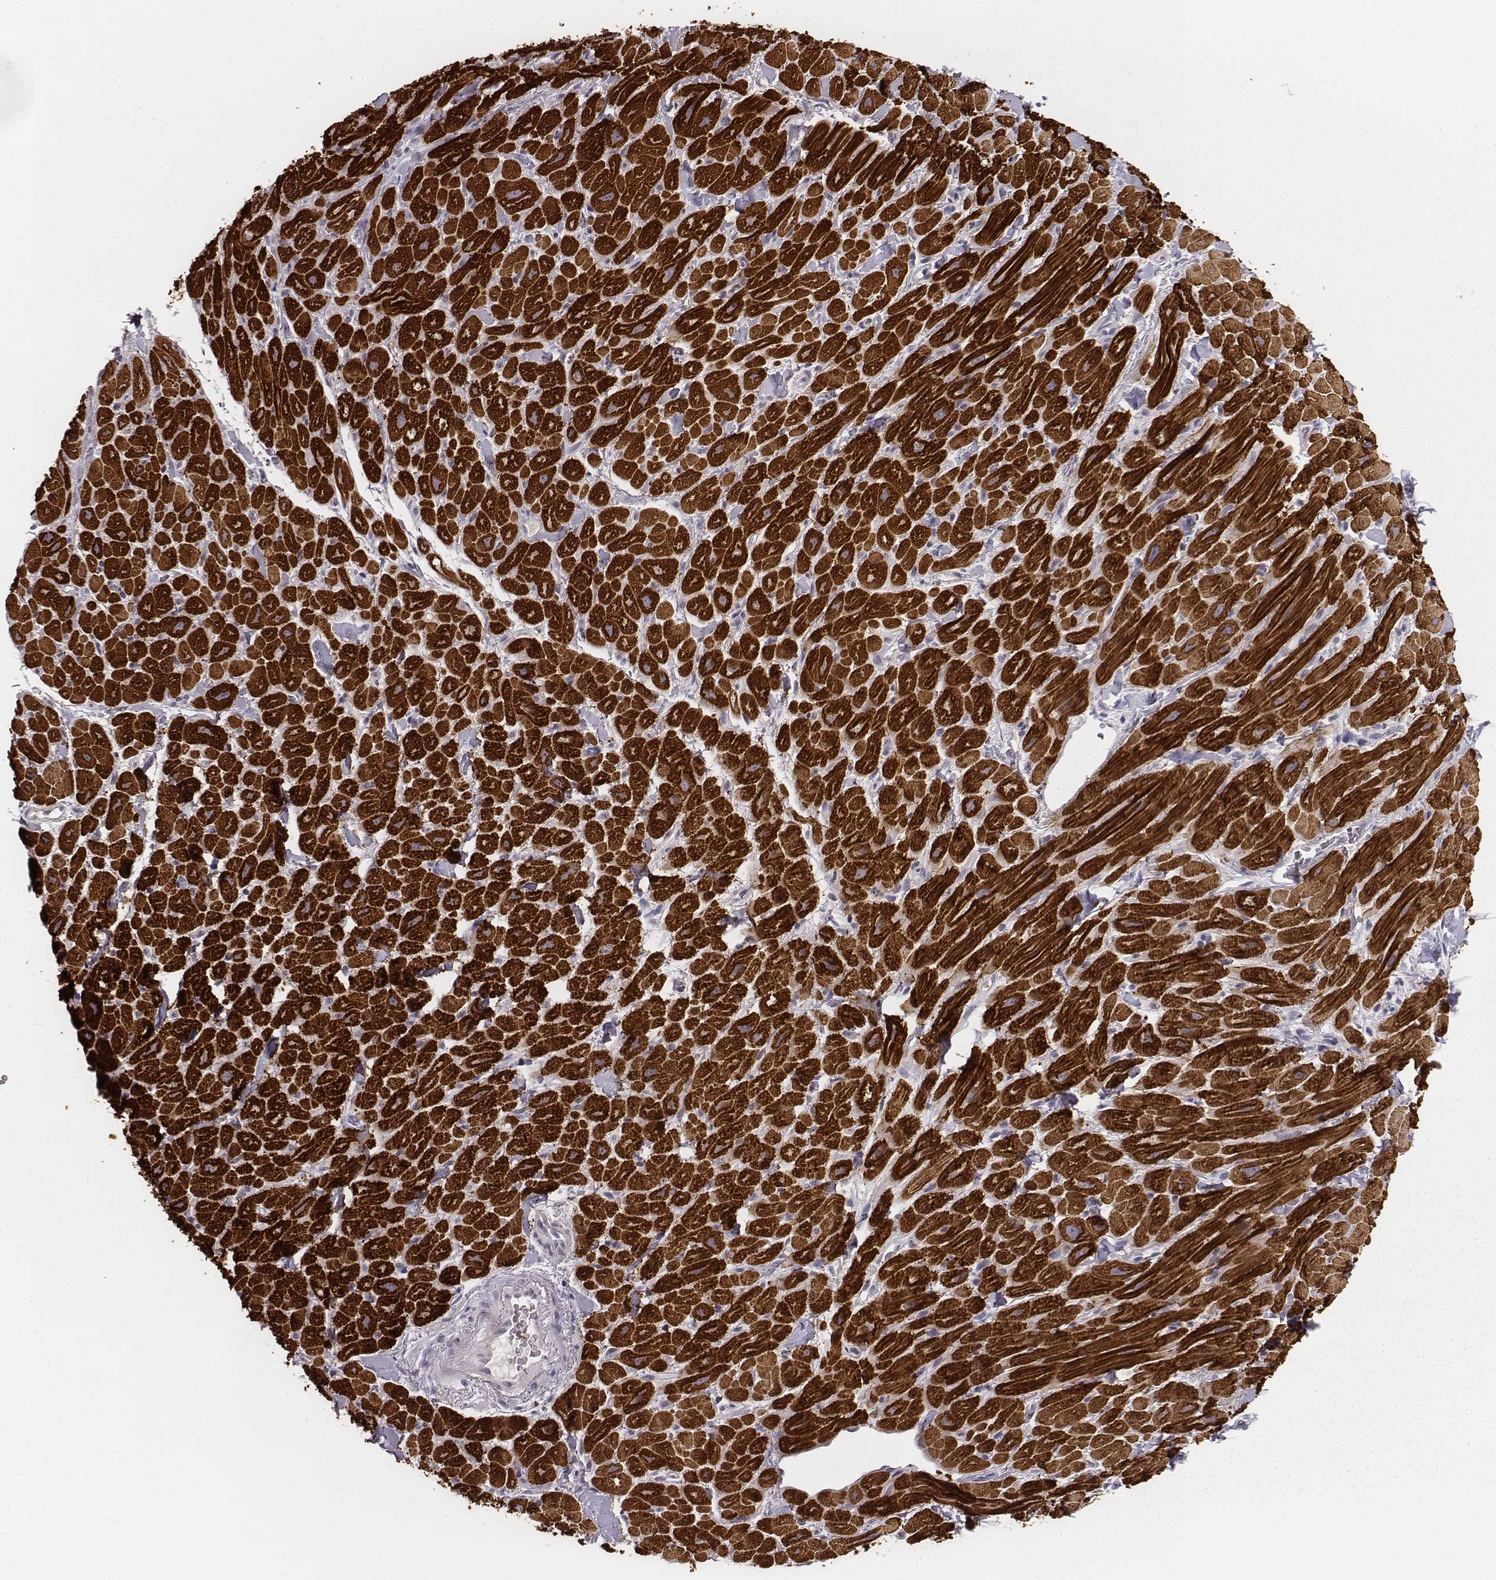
{"staining": {"intensity": "strong", "quantity": ">75%", "location": "cytoplasmic/membranous"}, "tissue": "heart muscle", "cell_type": "Cardiomyocytes", "image_type": "normal", "snomed": [{"axis": "morphology", "description": "Normal tissue, NOS"}, {"axis": "topography", "description": "Heart"}], "caption": "Immunohistochemistry of benign heart muscle reveals high levels of strong cytoplasmic/membranous expression in approximately >75% of cardiomyocytes.", "gene": "MYH6", "patient": {"sex": "male", "age": 60}}